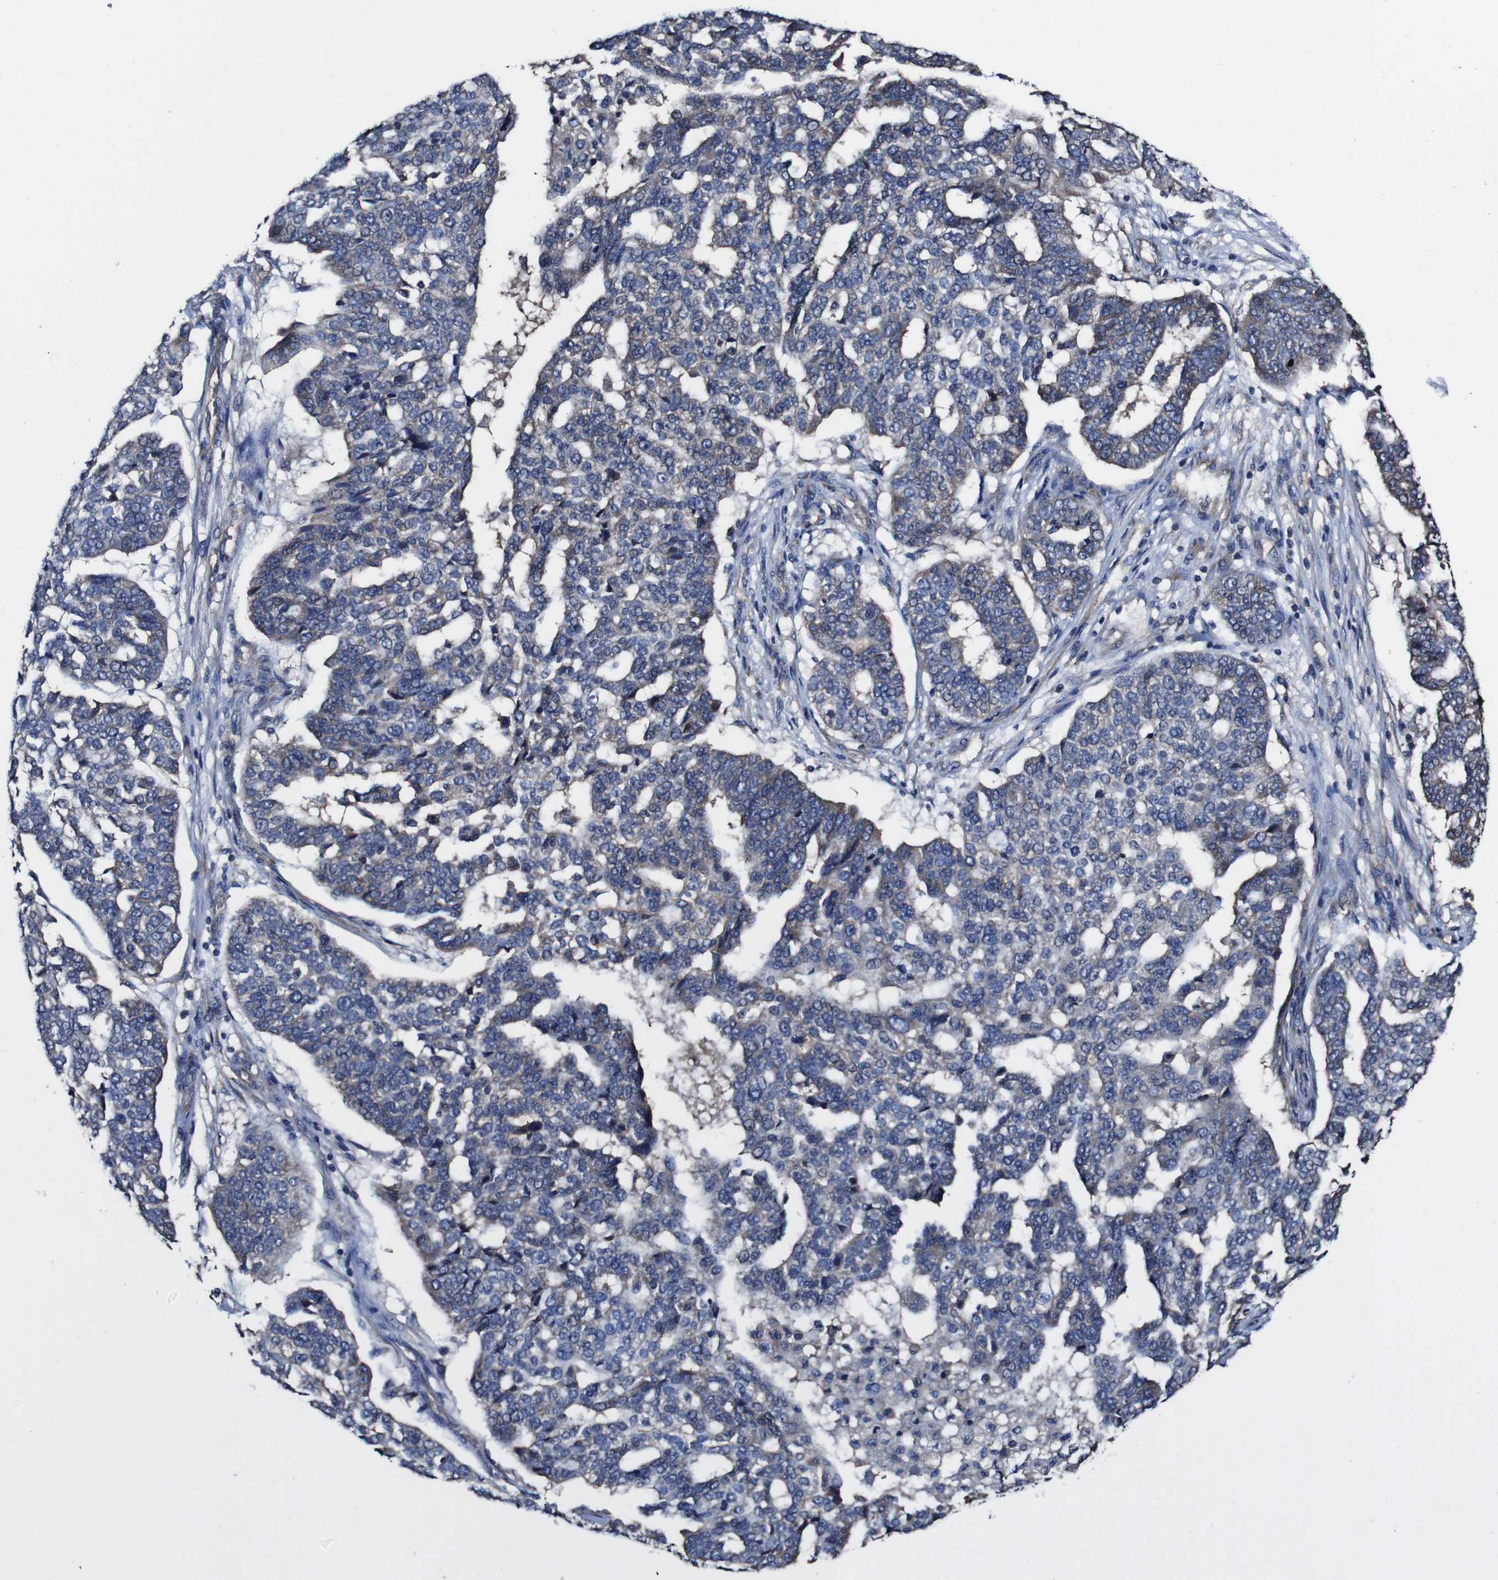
{"staining": {"intensity": "moderate", "quantity": "25%-75%", "location": "cytoplasmic/membranous"}, "tissue": "ovarian cancer", "cell_type": "Tumor cells", "image_type": "cancer", "snomed": [{"axis": "morphology", "description": "Cystadenocarcinoma, serous, NOS"}, {"axis": "topography", "description": "Ovary"}], "caption": "High-power microscopy captured an IHC micrograph of serous cystadenocarcinoma (ovarian), revealing moderate cytoplasmic/membranous staining in about 25%-75% of tumor cells.", "gene": "CSF1R", "patient": {"sex": "female", "age": 59}}